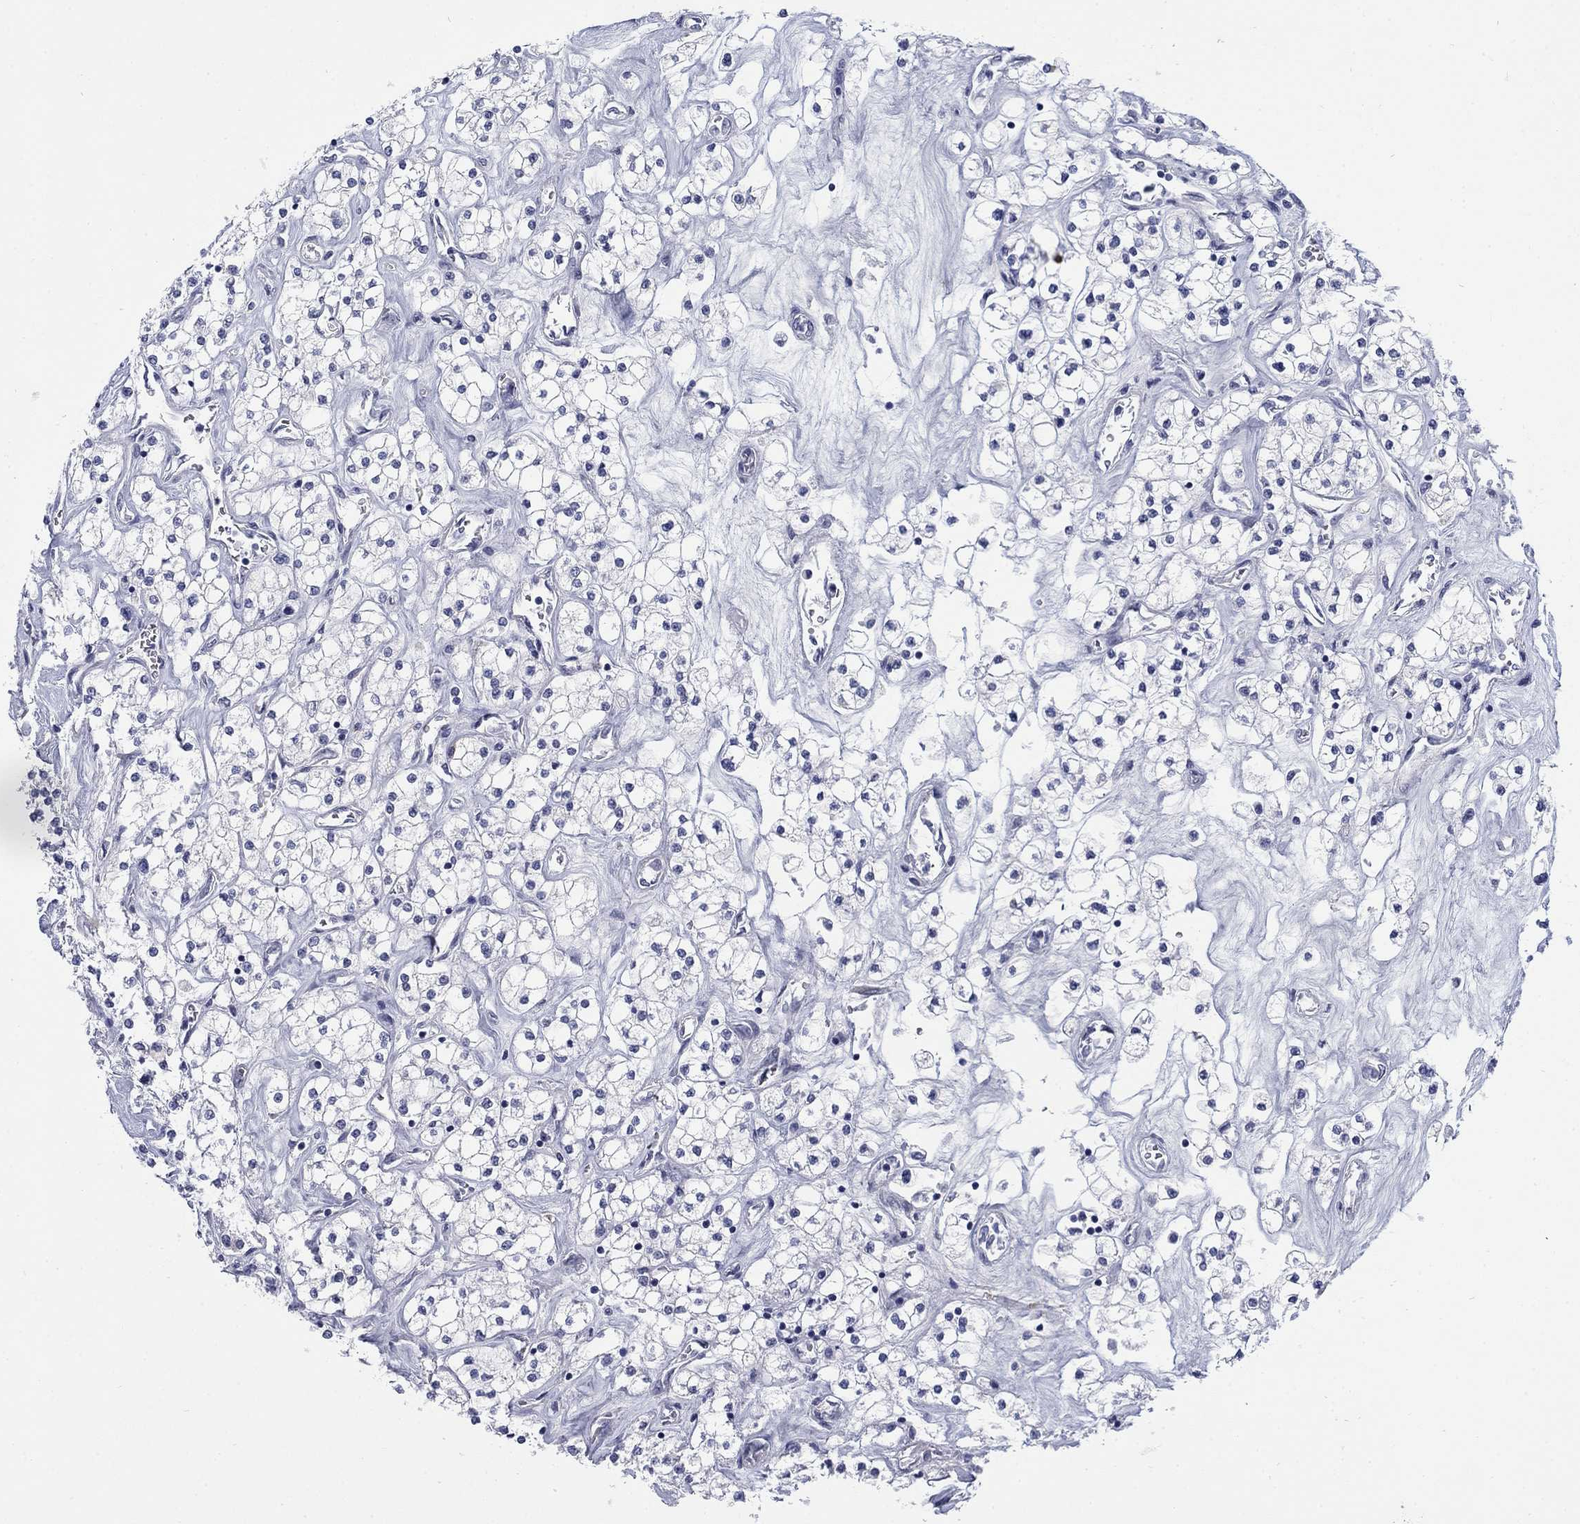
{"staining": {"intensity": "negative", "quantity": "none", "location": "none"}, "tissue": "renal cancer", "cell_type": "Tumor cells", "image_type": "cancer", "snomed": [{"axis": "morphology", "description": "Adenocarcinoma, NOS"}, {"axis": "topography", "description": "Kidney"}], "caption": "IHC photomicrograph of renal cancer stained for a protein (brown), which exhibits no expression in tumor cells.", "gene": "ECEL1", "patient": {"sex": "male", "age": 80}}